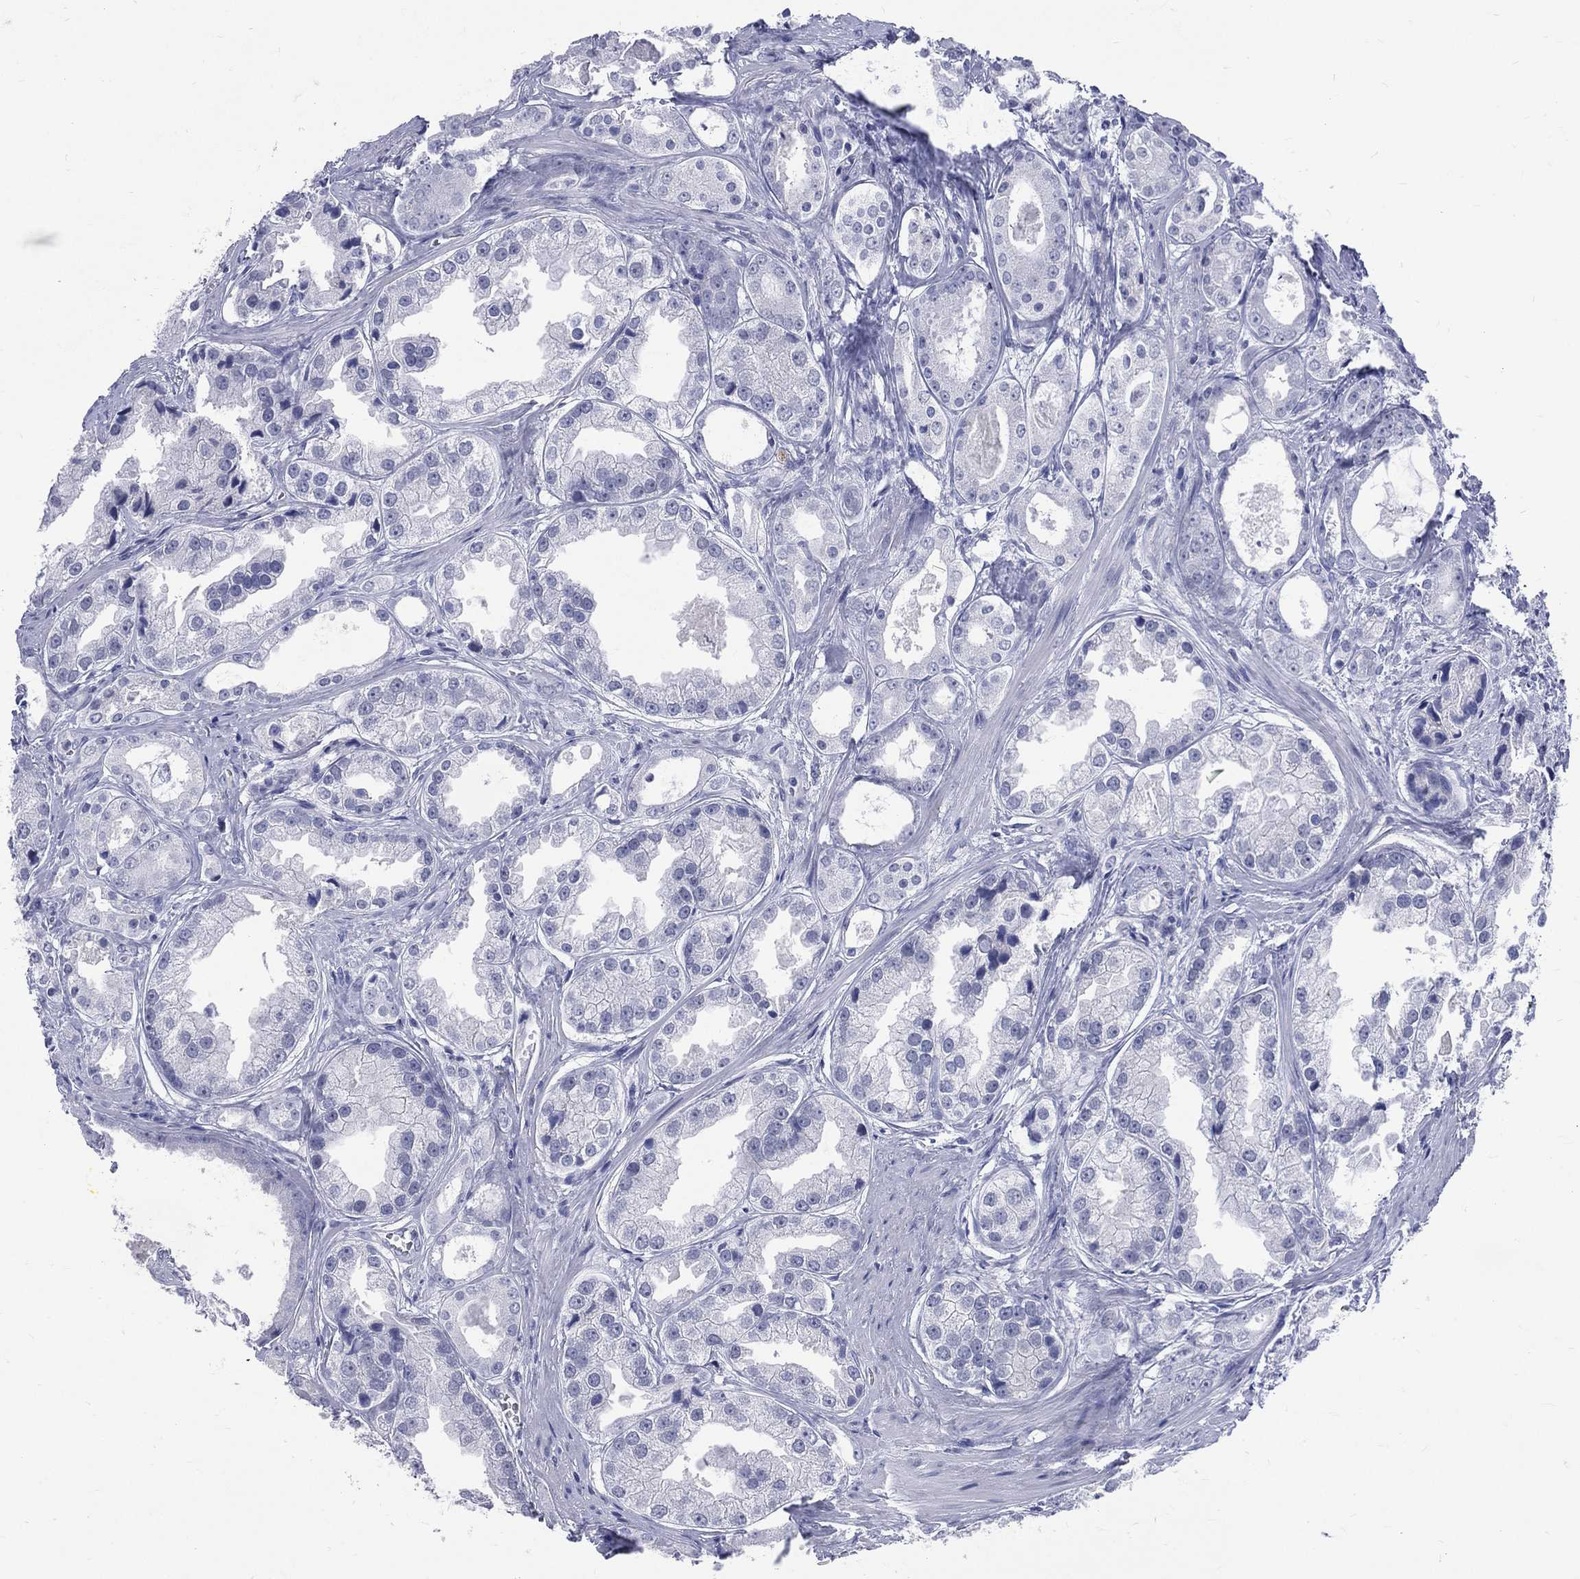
{"staining": {"intensity": "negative", "quantity": "none", "location": "none"}, "tissue": "prostate cancer", "cell_type": "Tumor cells", "image_type": "cancer", "snomed": [{"axis": "morphology", "description": "Adenocarcinoma, NOS"}, {"axis": "topography", "description": "Prostate"}], "caption": "Immunohistochemical staining of human prostate cancer (adenocarcinoma) shows no significant positivity in tumor cells.", "gene": "MLLT10", "patient": {"sex": "male", "age": 61}}